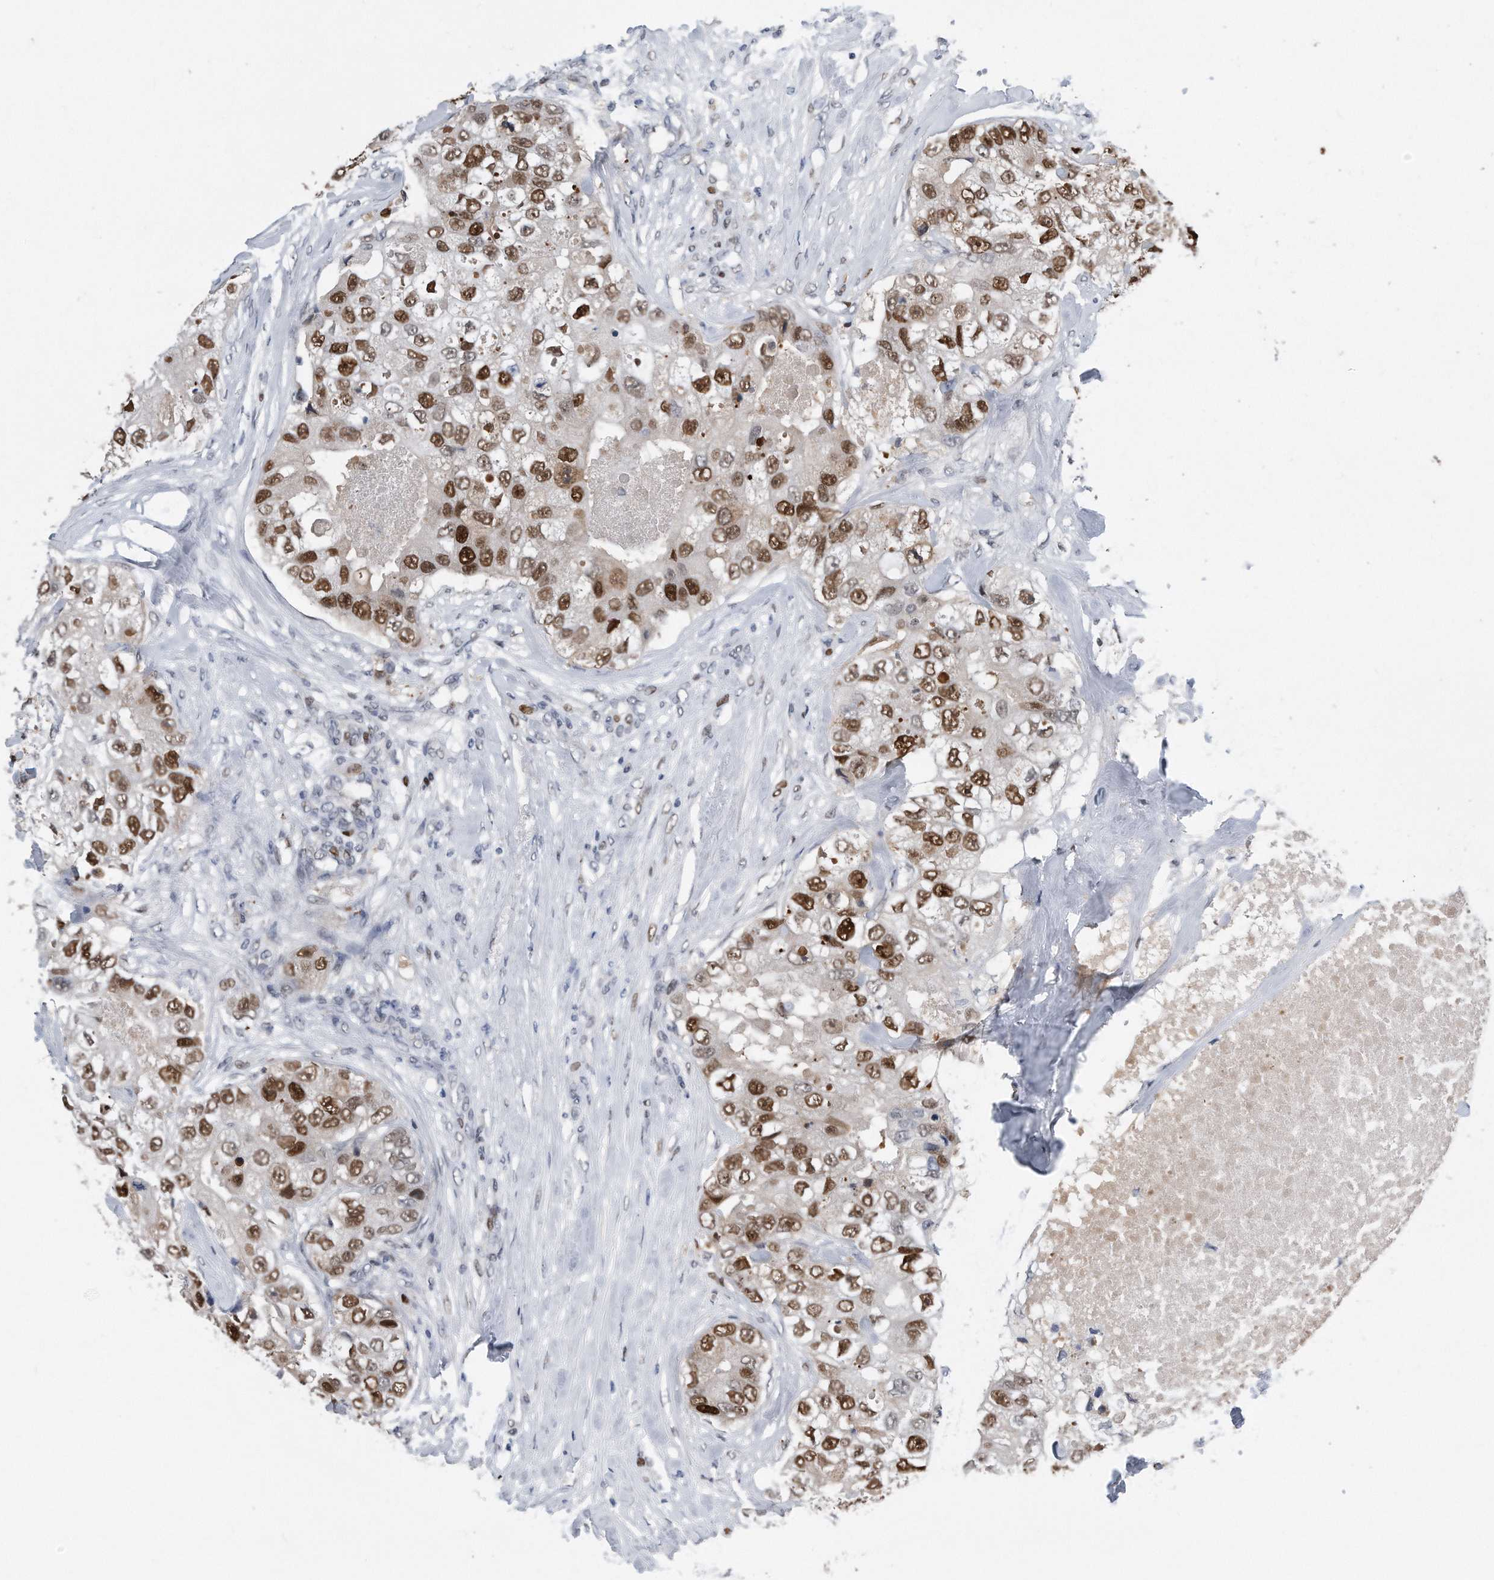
{"staining": {"intensity": "strong", "quantity": ">75%", "location": "nuclear"}, "tissue": "breast cancer", "cell_type": "Tumor cells", "image_type": "cancer", "snomed": [{"axis": "morphology", "description": "Duct carcinoma"}, {"axis": "topography", "description": "Breast"}], "caption": "Protein positivity by IHC demonstrates strong nuclear staining in about >75% of tumor cells in intraductal carcinoma (breast).", "gene": "PCNA", "patient": {"sex": "female", "age": 62}}